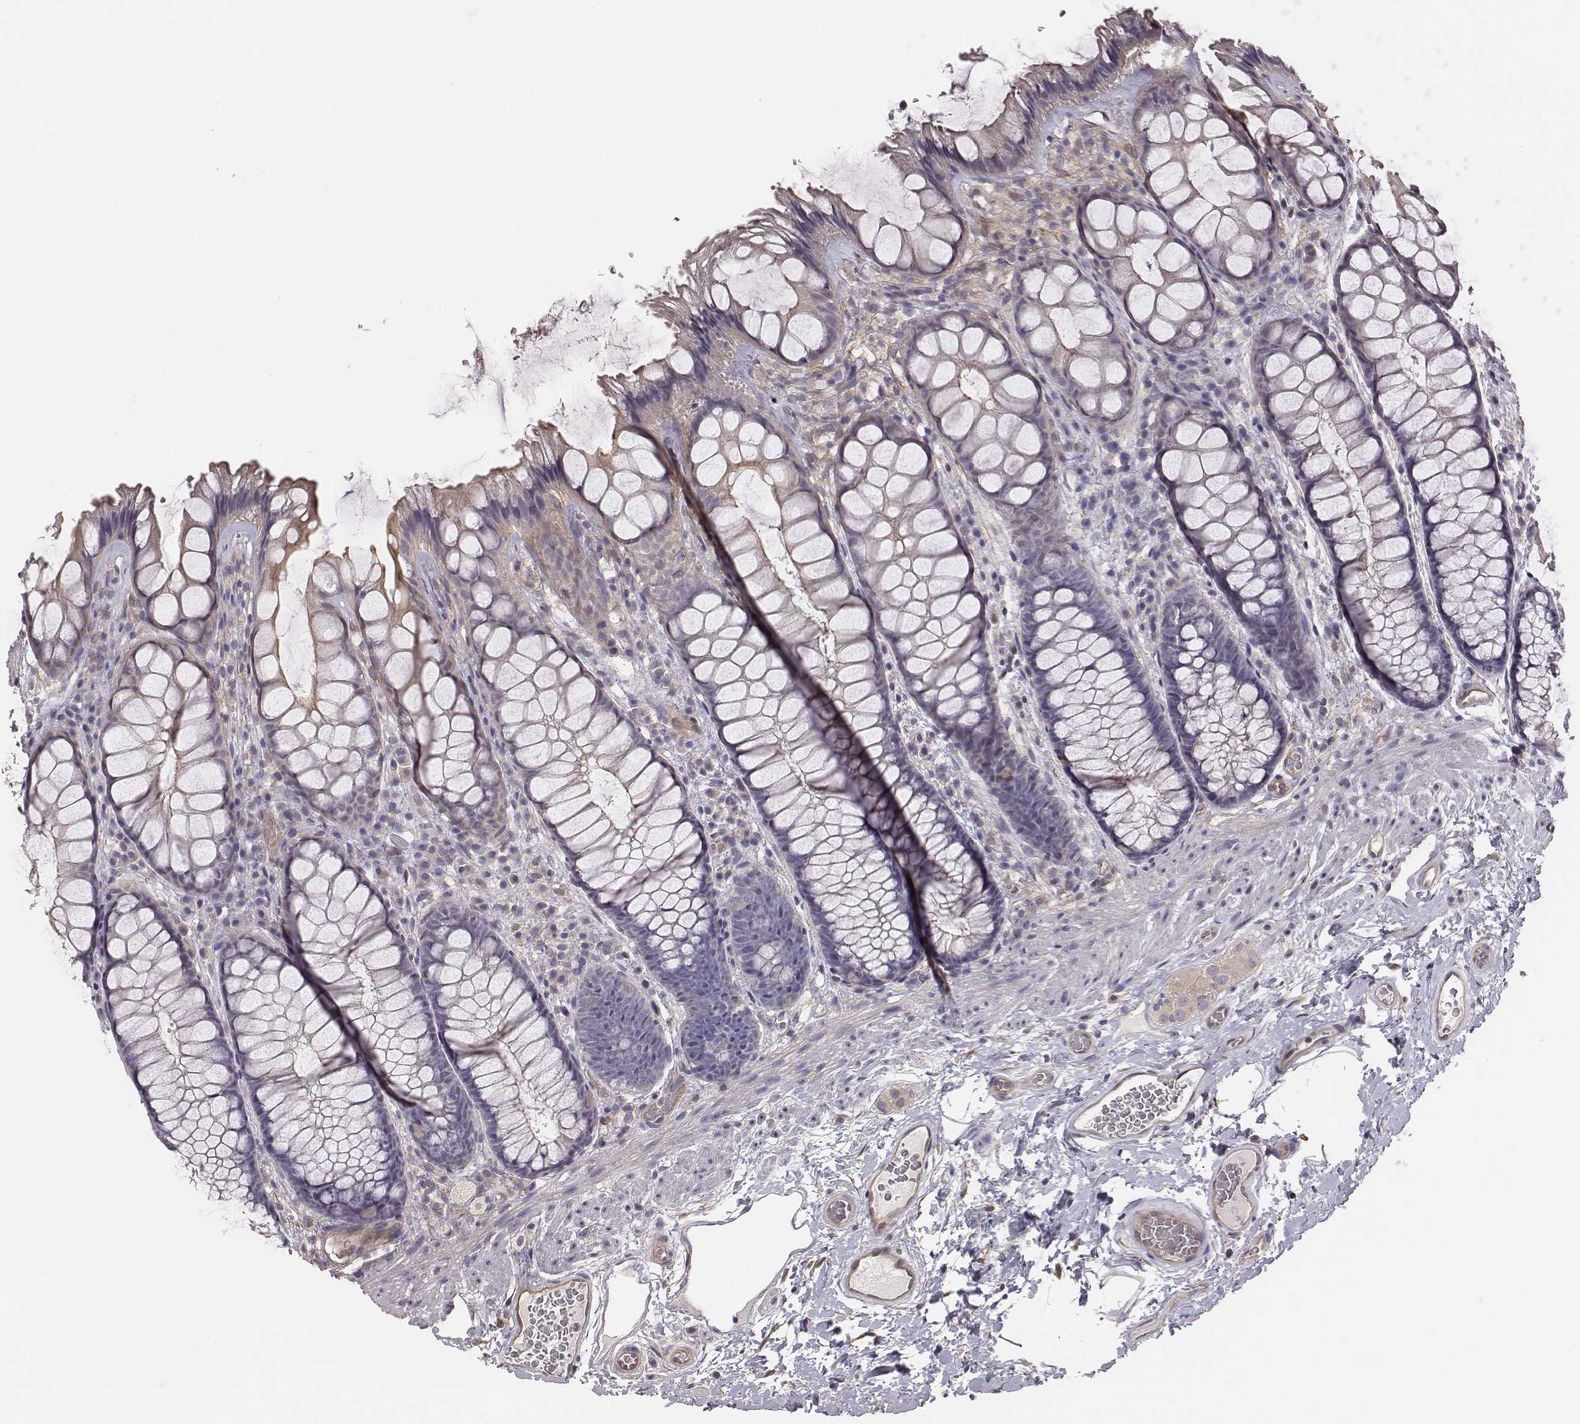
{"staining": {"intensity": "moderate", "quantity": "<25%", "location": "cytoplasmic/membranous"}, "tissue": "rectum", "cell_type": "Glandular cells", "image_type": "normal", "snomed": [{"axis": "morphology", "description": "Normal tissue, NOS"}, {"axis": "topography", "description": "Rectum"}], "caption": "The immunohistochemical stain labels moderate cytoplasmic/membranous positivity in glandular cells of benign rectum.", "gene": "SCARF1", "patient": {"sex": "female", "age": 62}}